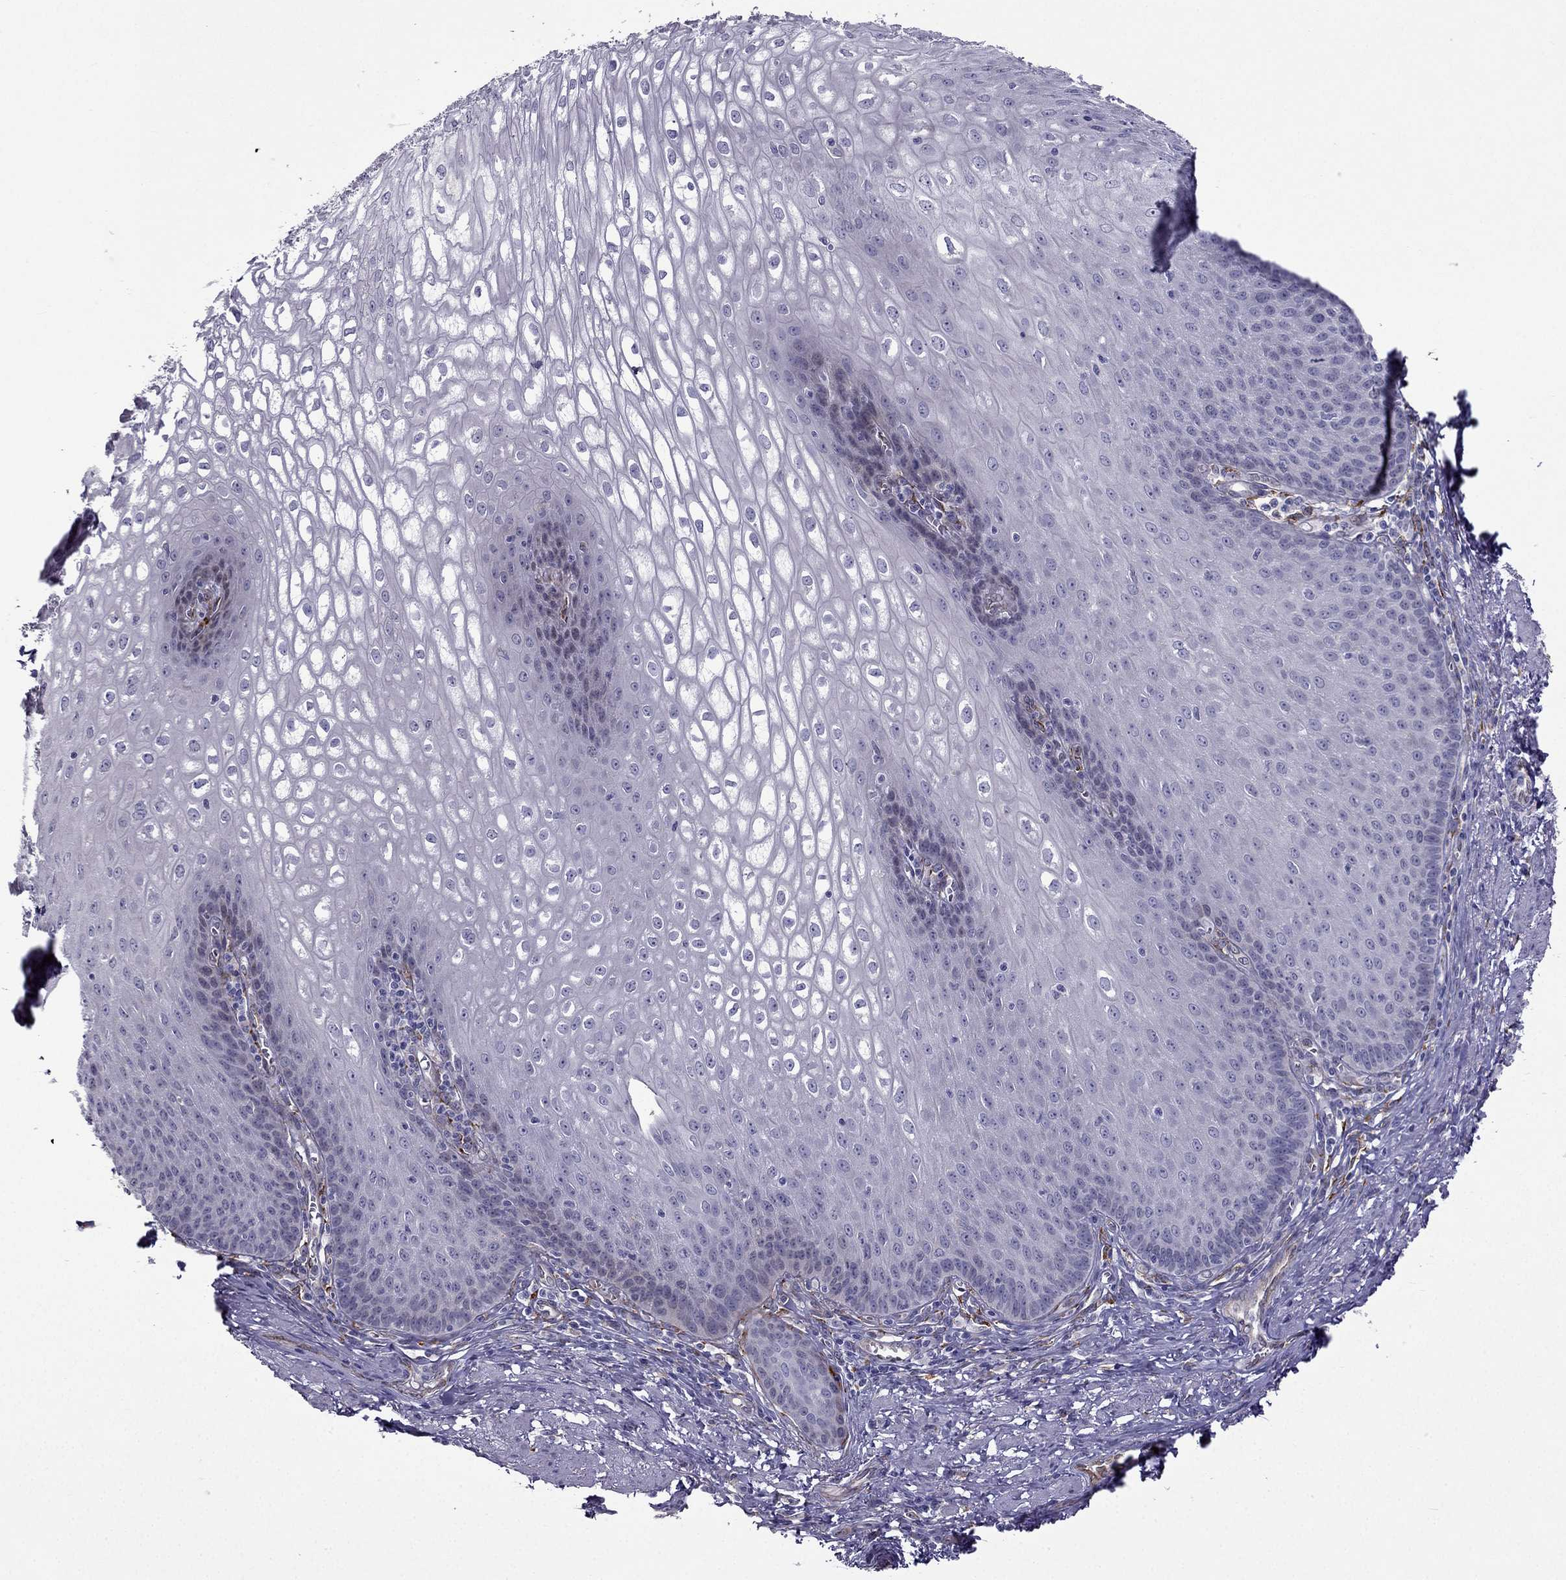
{"staining": {"intensity": "negative", "quantity": "none", "location": "none"}, "tissue": "esophagus", "cell_type": "Squamous epithelial cells", "image_type": "normal", "snomed": [{"axis": "morphology", "description": "Normal tissue, NOS"}, {"axis": "topography", "description": "Esophagus"}], "caption": "Immunohistochemical staining of unremarkable human esophagus shows no significant expression in squamous epithelial cells. Brightfield microscopy of immunohistochemistry stained with DAB (brown) and hematoxylin (blue), captured at high magnification.", "gene": "IKBIP", "patient": {"sex": "male", "age": 58}}